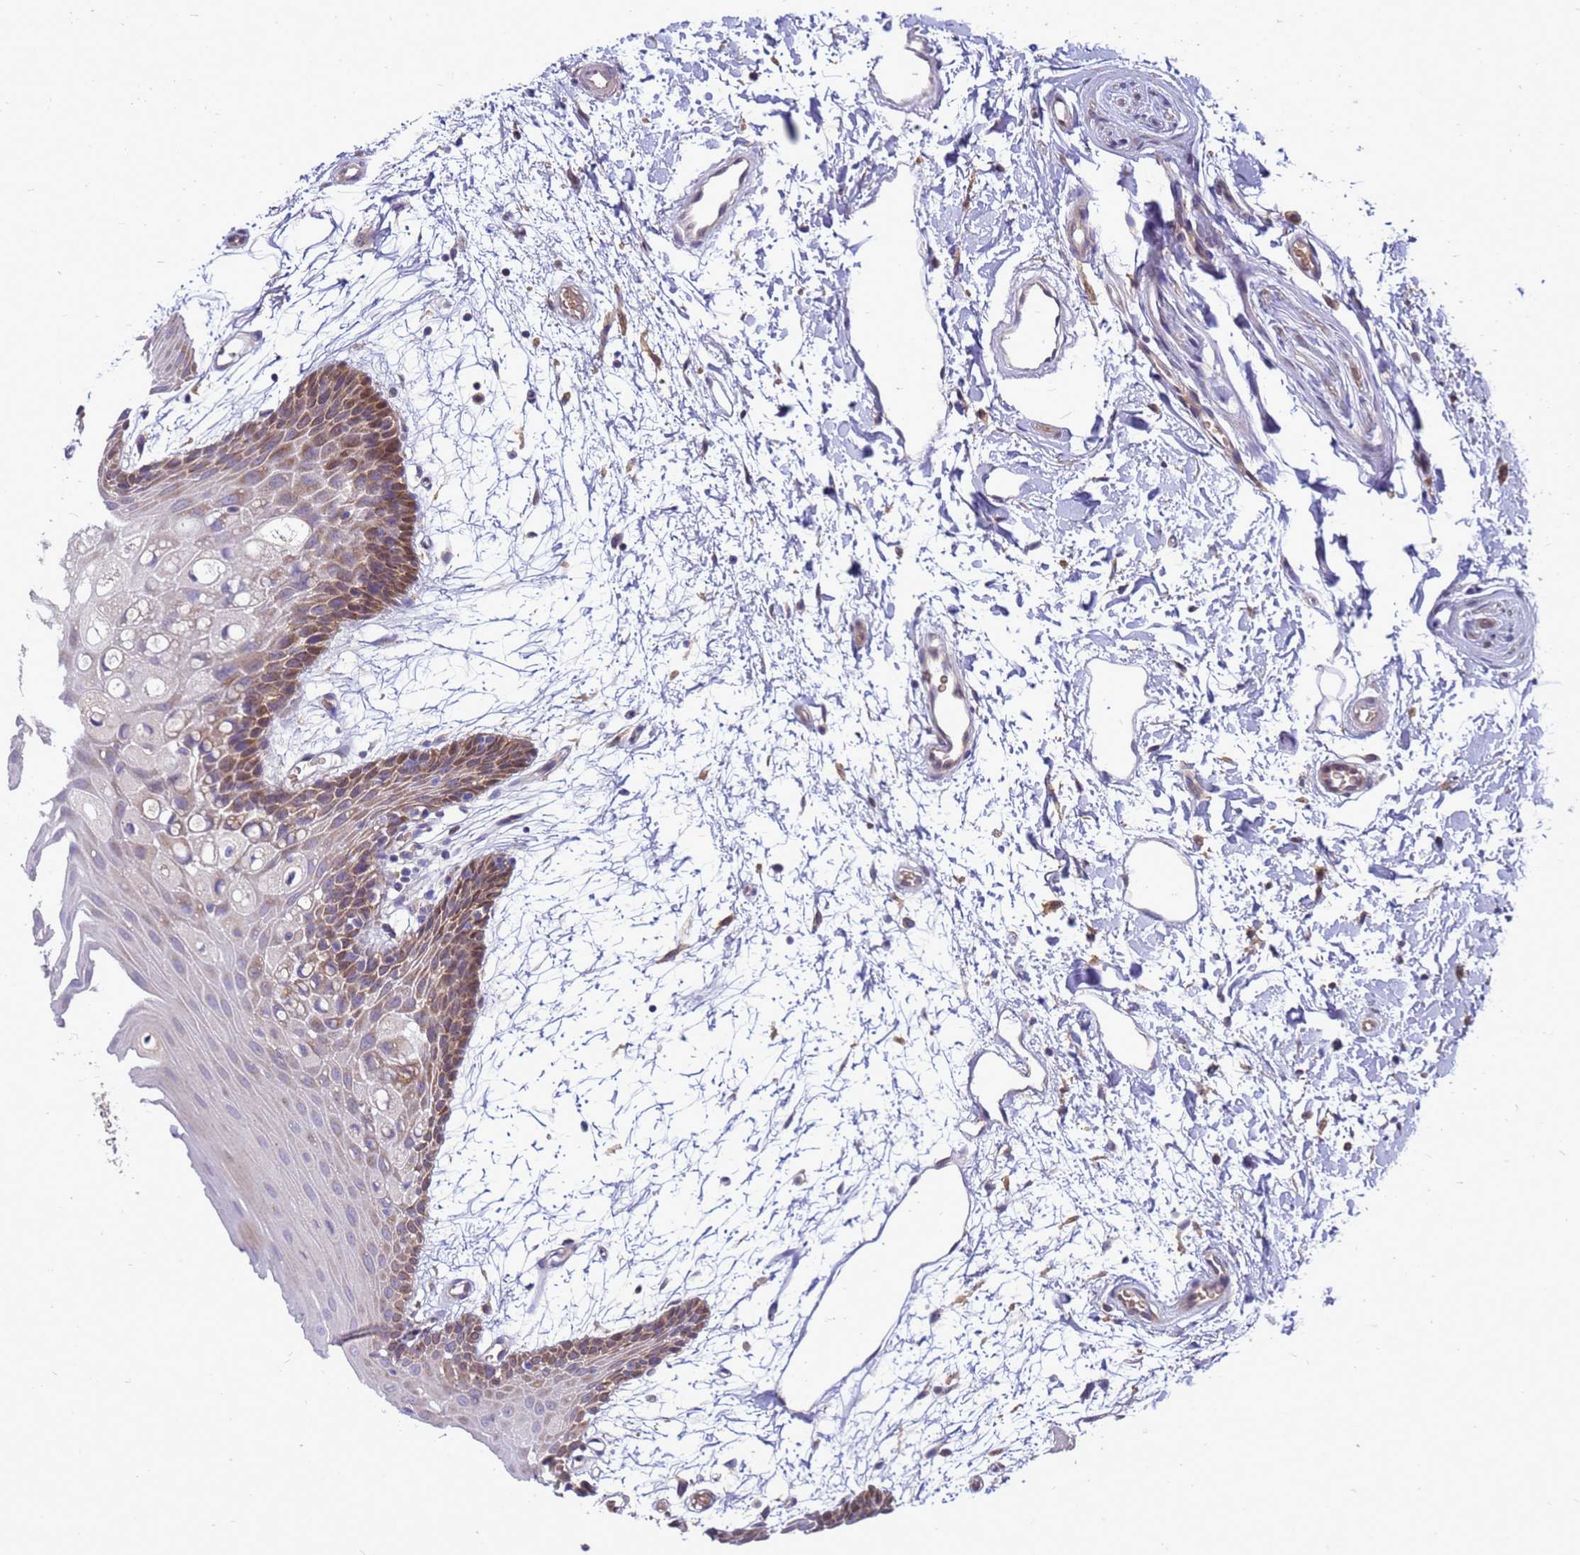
{"staining": {"intensity": "moderate", "quantity": "25%-75%", "location": "cytoplasmic/membranous,nuclear"}, "tissue": "oral mucosa", "cell_type": "Squamous epithelial cells", "image_type": "normal", "snomed": [{"axis": "morphology", "description": "Normal tissue, NOS"}, {"axis": "topography", "description": "Skeletal muscle"}, {"axis": "topography", "description": "Oral tissue"}, {"axis": "topography", "description": "Salivary gland"}, {"axis": "topography", "description": "Peripheral nerve tissue"}], "caption": "This is a micrograph of immunohistochemistry staining of normal oral mucosa, which shows moderate positivity in the cytoplasmic/membranous,nuclear of squamous epithelial cells.", "gene": "EIF4EBP3", "patient": {"sex": "male", "age": 54}}